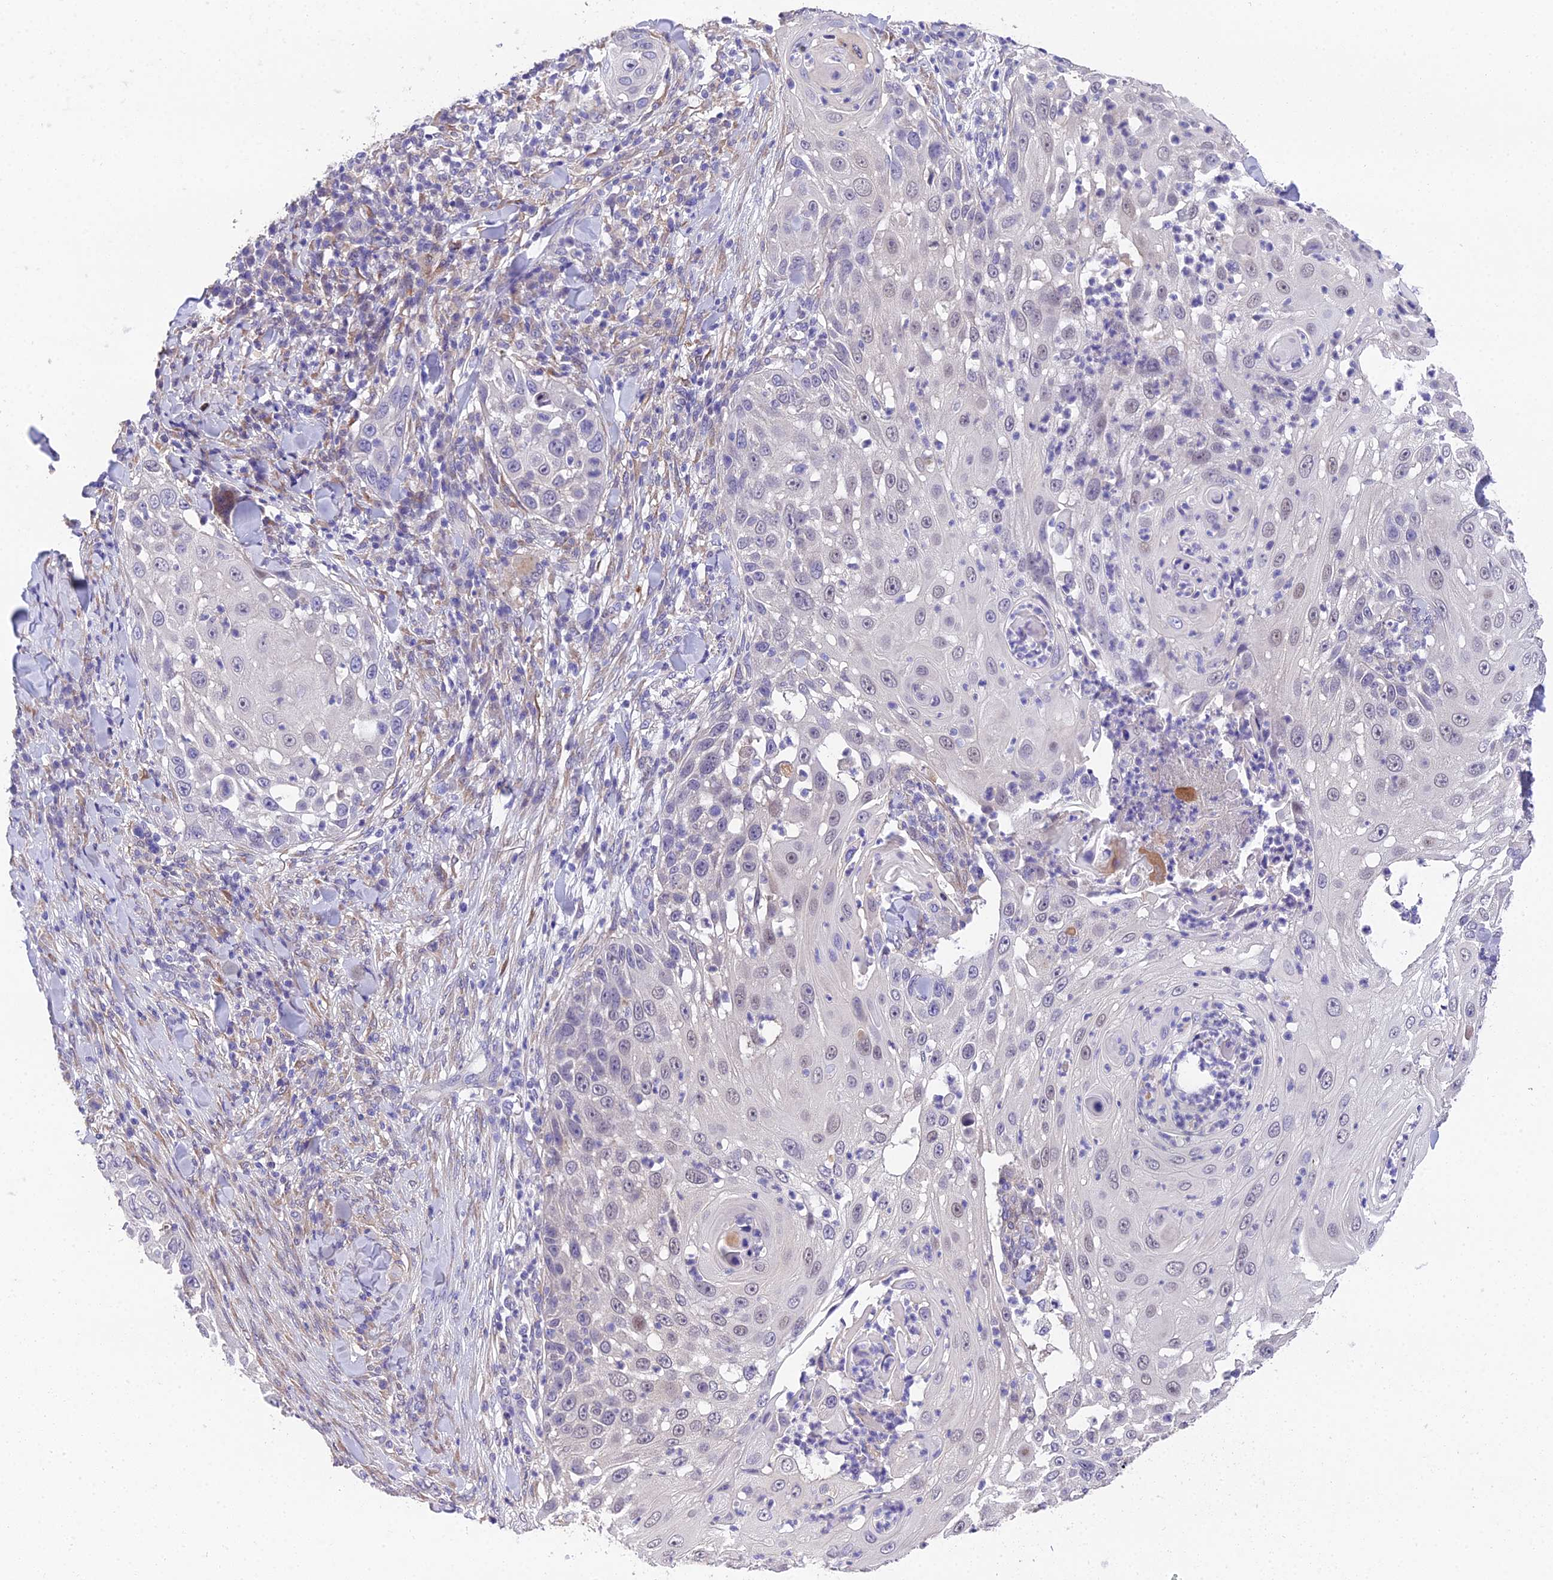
{"staining": {"intensity": "weak", "quantity": "<25%", "location": "nuclear"}, "tissue": "skin cancer", "cell_type": "Tumor cells", "image_type": "cancer", "snomed": [{"axis": "morphology", "description": "Squamous cell carcinoma, NOS"}, {"axis": "topography", "description": "Skin"}], "caption": "Tumor cells are negative for protein expression in human skin cancer (squamous cell carcinoma).", "gene": "PUS10", "patient": {"sex": "female", "age": 44}}